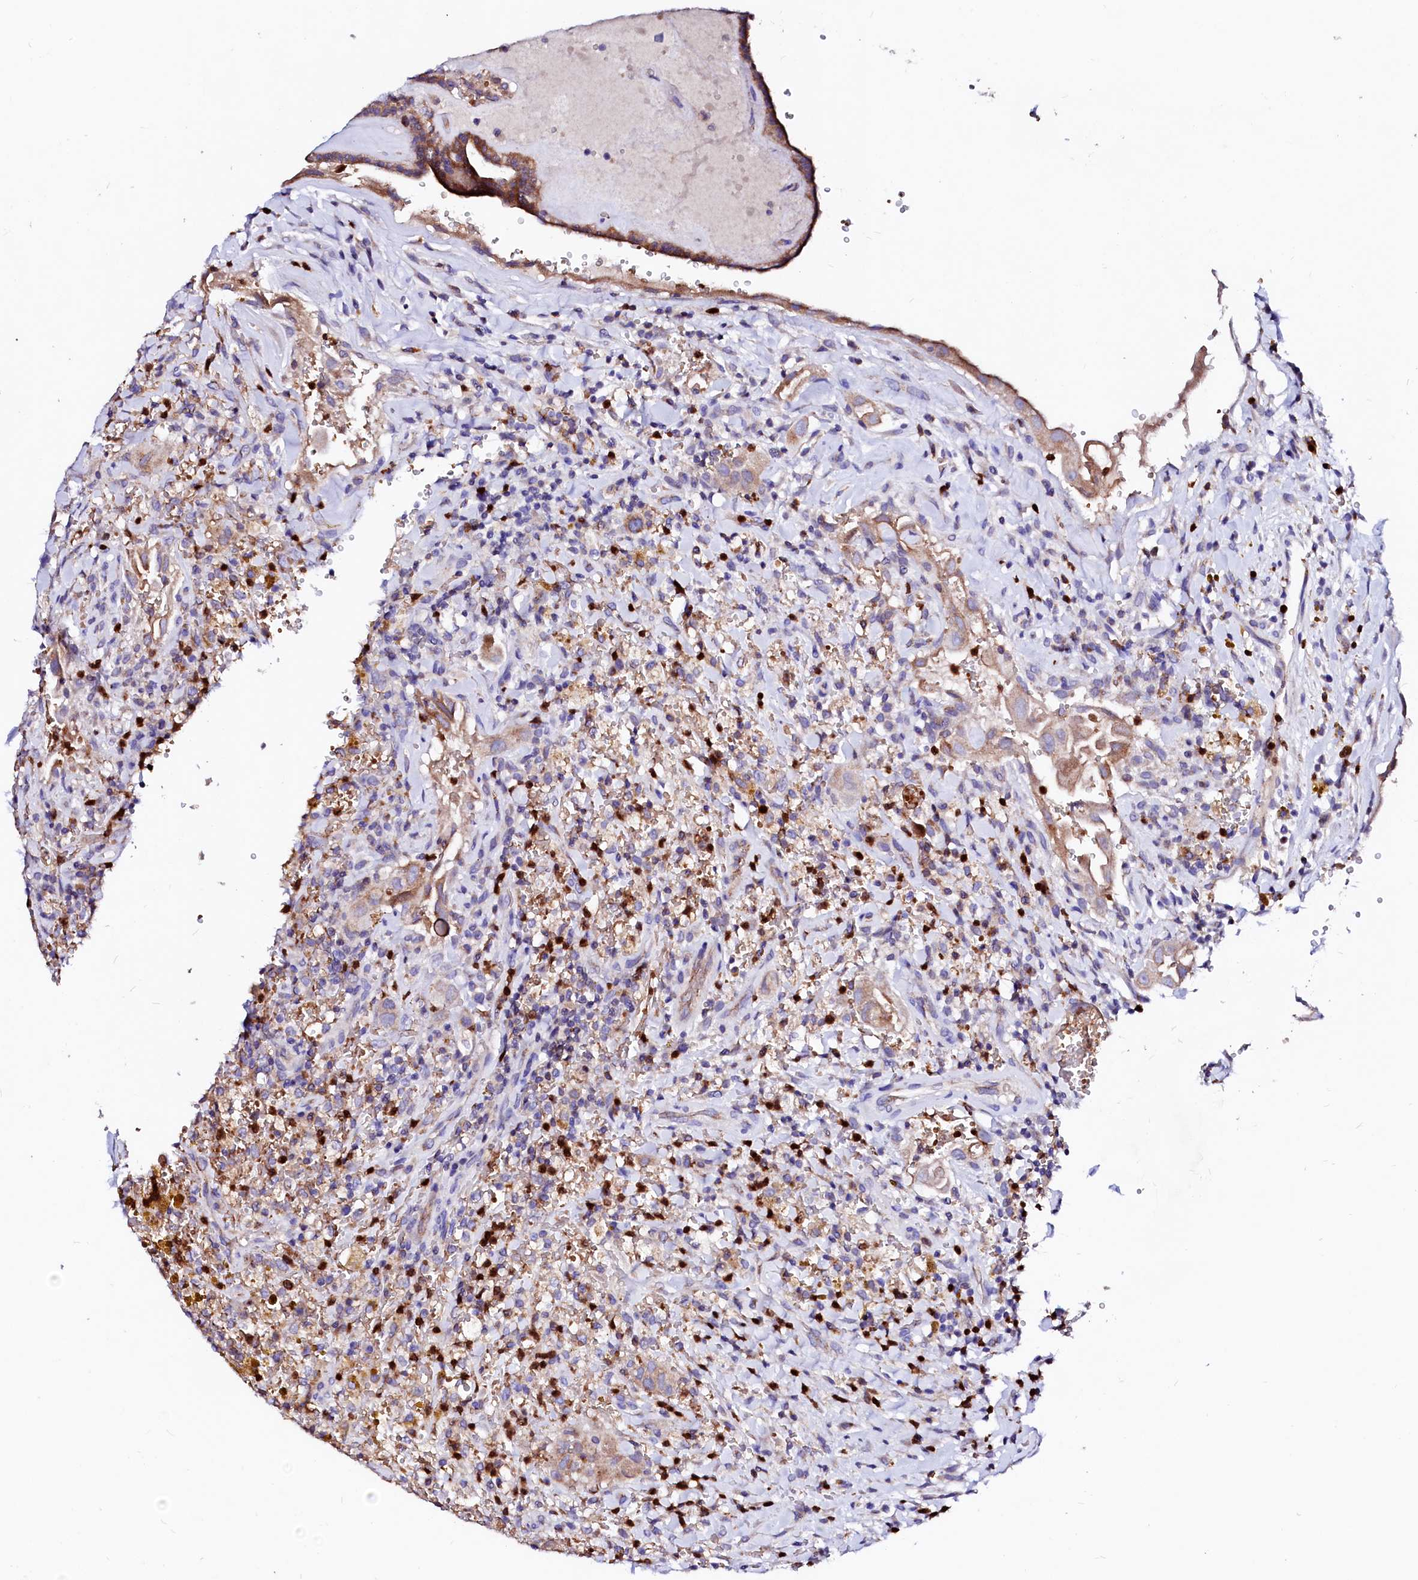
{"staining": {"intensity": "moderate", "quantity": ">75%", "location": "cytoplasmic/membranous"}, "tissue": "thyroid cancer", "cell_type": "Tumor cells", "image_type": "cancer", "snomed": [{"axis": "morphology", "description": "Papillary adenocarcinoma, NOS"}, {"axis": "topography", "description": "Thyroid gland"}], "caption": "An image showing moderate cytoplasmic/membranous positivity in about >75% of tumor cells in thyroid cancer (papillary adenocarcinoma), as visualized by brown immunohistochemical staining.", "gene": "RAB27A", "patient": {"sex": "male", "age": 77}}